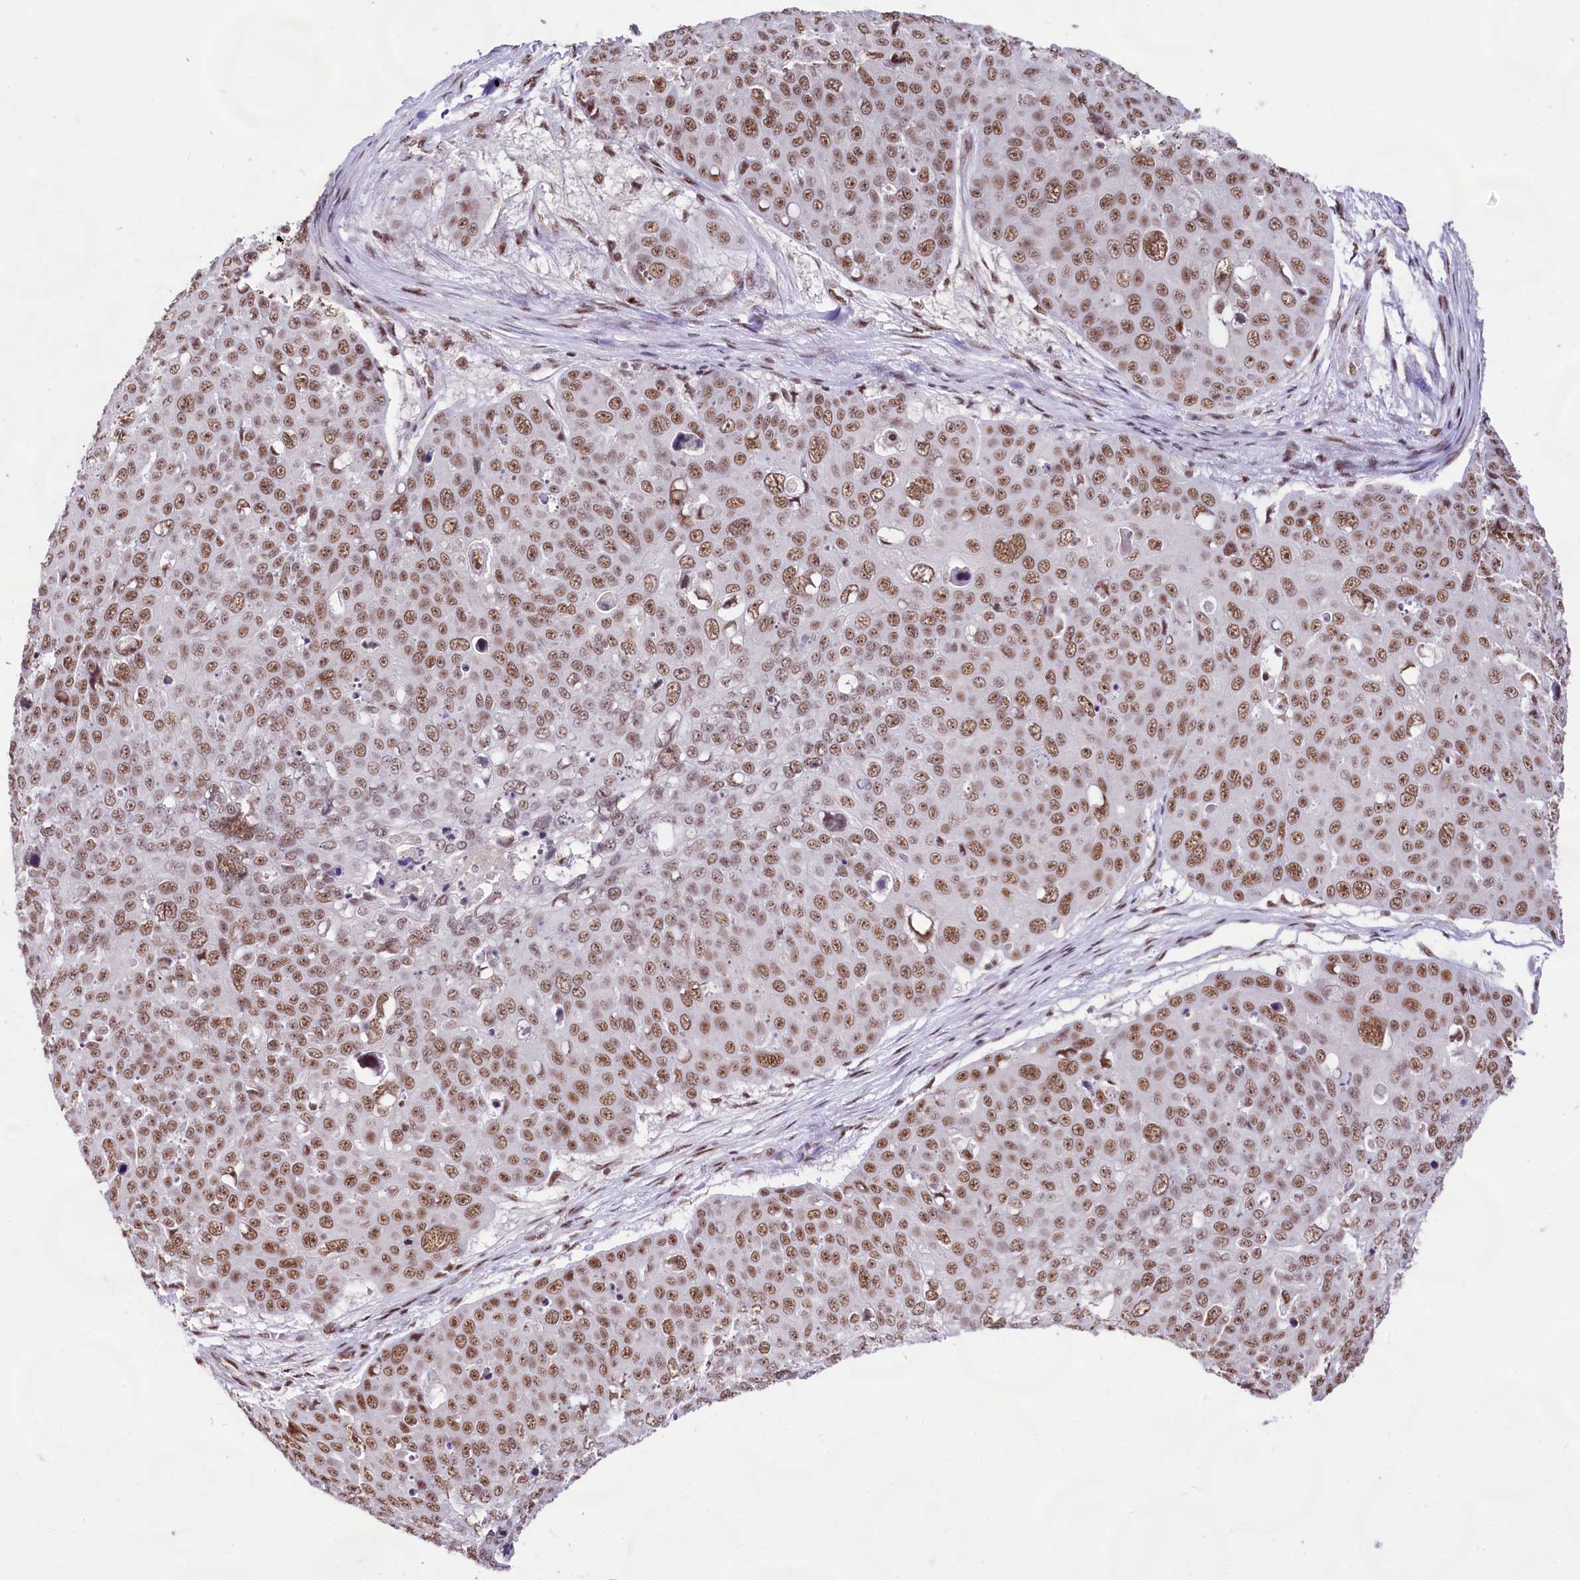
{"staining": {"intensity": "moderate", "quantity": ">75%", "location": "nuclear"}, "tissue": "skin cancer", "cell_type": "Tumor cells", "image_type": "cancer", "snomed": [{"axis": "morphology", "description": "Squamous cell carcinoma, NOS"}, {"axis": "topography", "description": "Skin"}], "caption": "Approximately >75% of tumor cells in skin squamous cell carcinoma exhibit moderate nuclear protein expression as visualized by brown immunohistochemical staining.", "gene": "HIRA", "patient": {"sex": "male", "age": 71}}